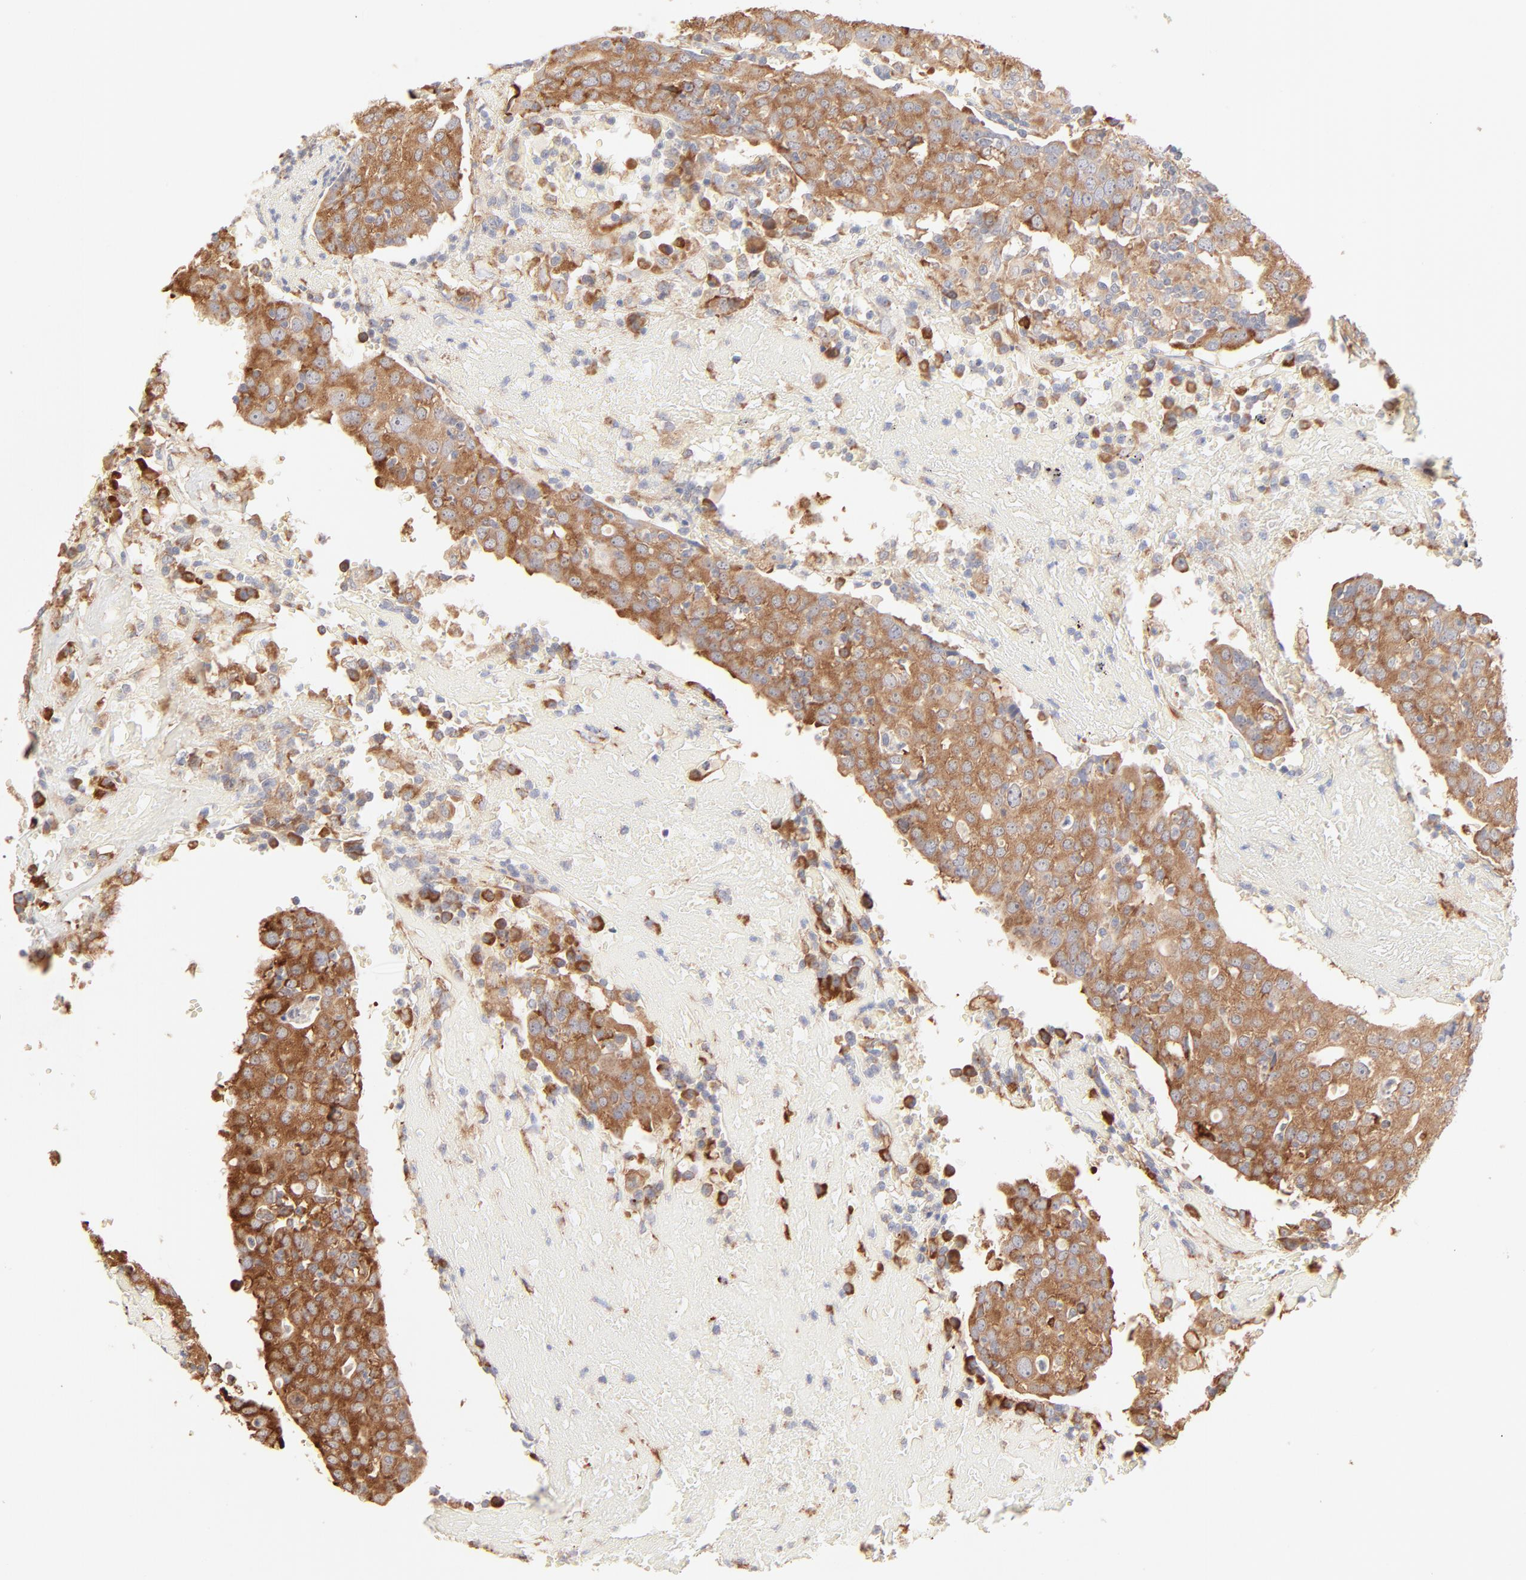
{"staining": {"intensity": "moderate", "quantity": ">75%", "location": "cytoplasmic/membranous"}, "tissue": "head and neck cancer", "cell_type": "Tumor cells", "image_type": "cancer", "snomed": [{"axis": "morphology", "description": "Adenocarcinoma, NOS"}, {"axis": "topography", "description": "Salivary gland"}, {"axis": "topography", "description": "Head-Neck"}], "caption": "Immunohistochemistry photomicrograph of head and neck cancer stained for a protein (brown), which exhibits medium levels of moderate cytoplasmic/membranous positivity in about >75% of tumor cells.", "gene": "RPS20", "patient": {"sex": "female", "age": 65}}